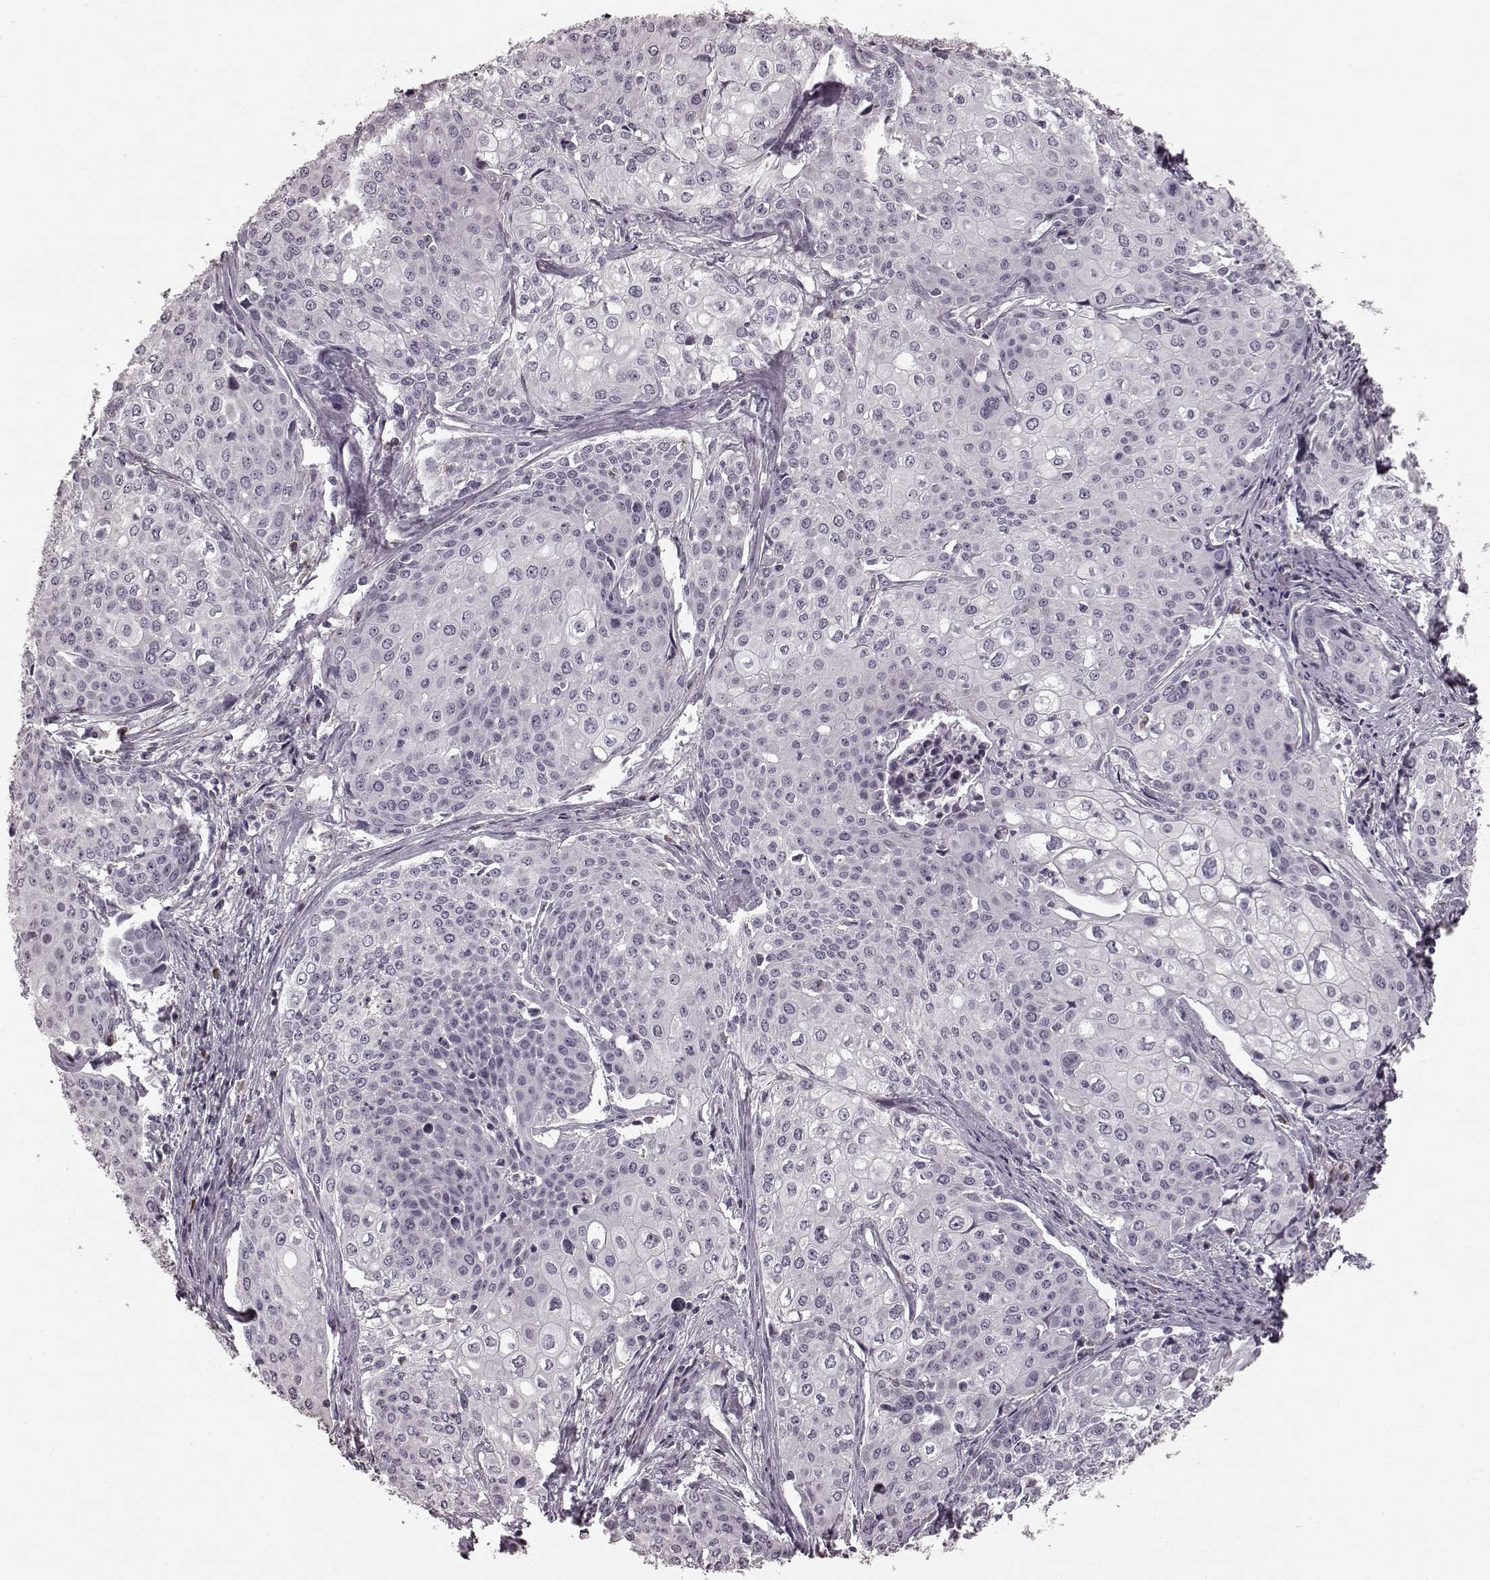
{"staining": {"intensity": "negative", "quantity": "none", "location": "none"}, "tissue": "cervical cancer", "cell_type": "Tumor cells", "image_type": "cancer", "snomed": [{"axis": "morphology", "description": "Squamous cell carcinoma, NOS"}, {"axis": "topography", "description": "Cervix"}], "caption": "The histopathology image demonstrates no staining of tumor cells in cervical cancer (squamous cell carcinoma). The staining was performed using DAB to visualize the protein expression in brown, while the nuclei were stained in blue with hematoxylin (Magnification: 20x).", "gene": "CD28", "patient": {"sex": "female", "age": 39}}